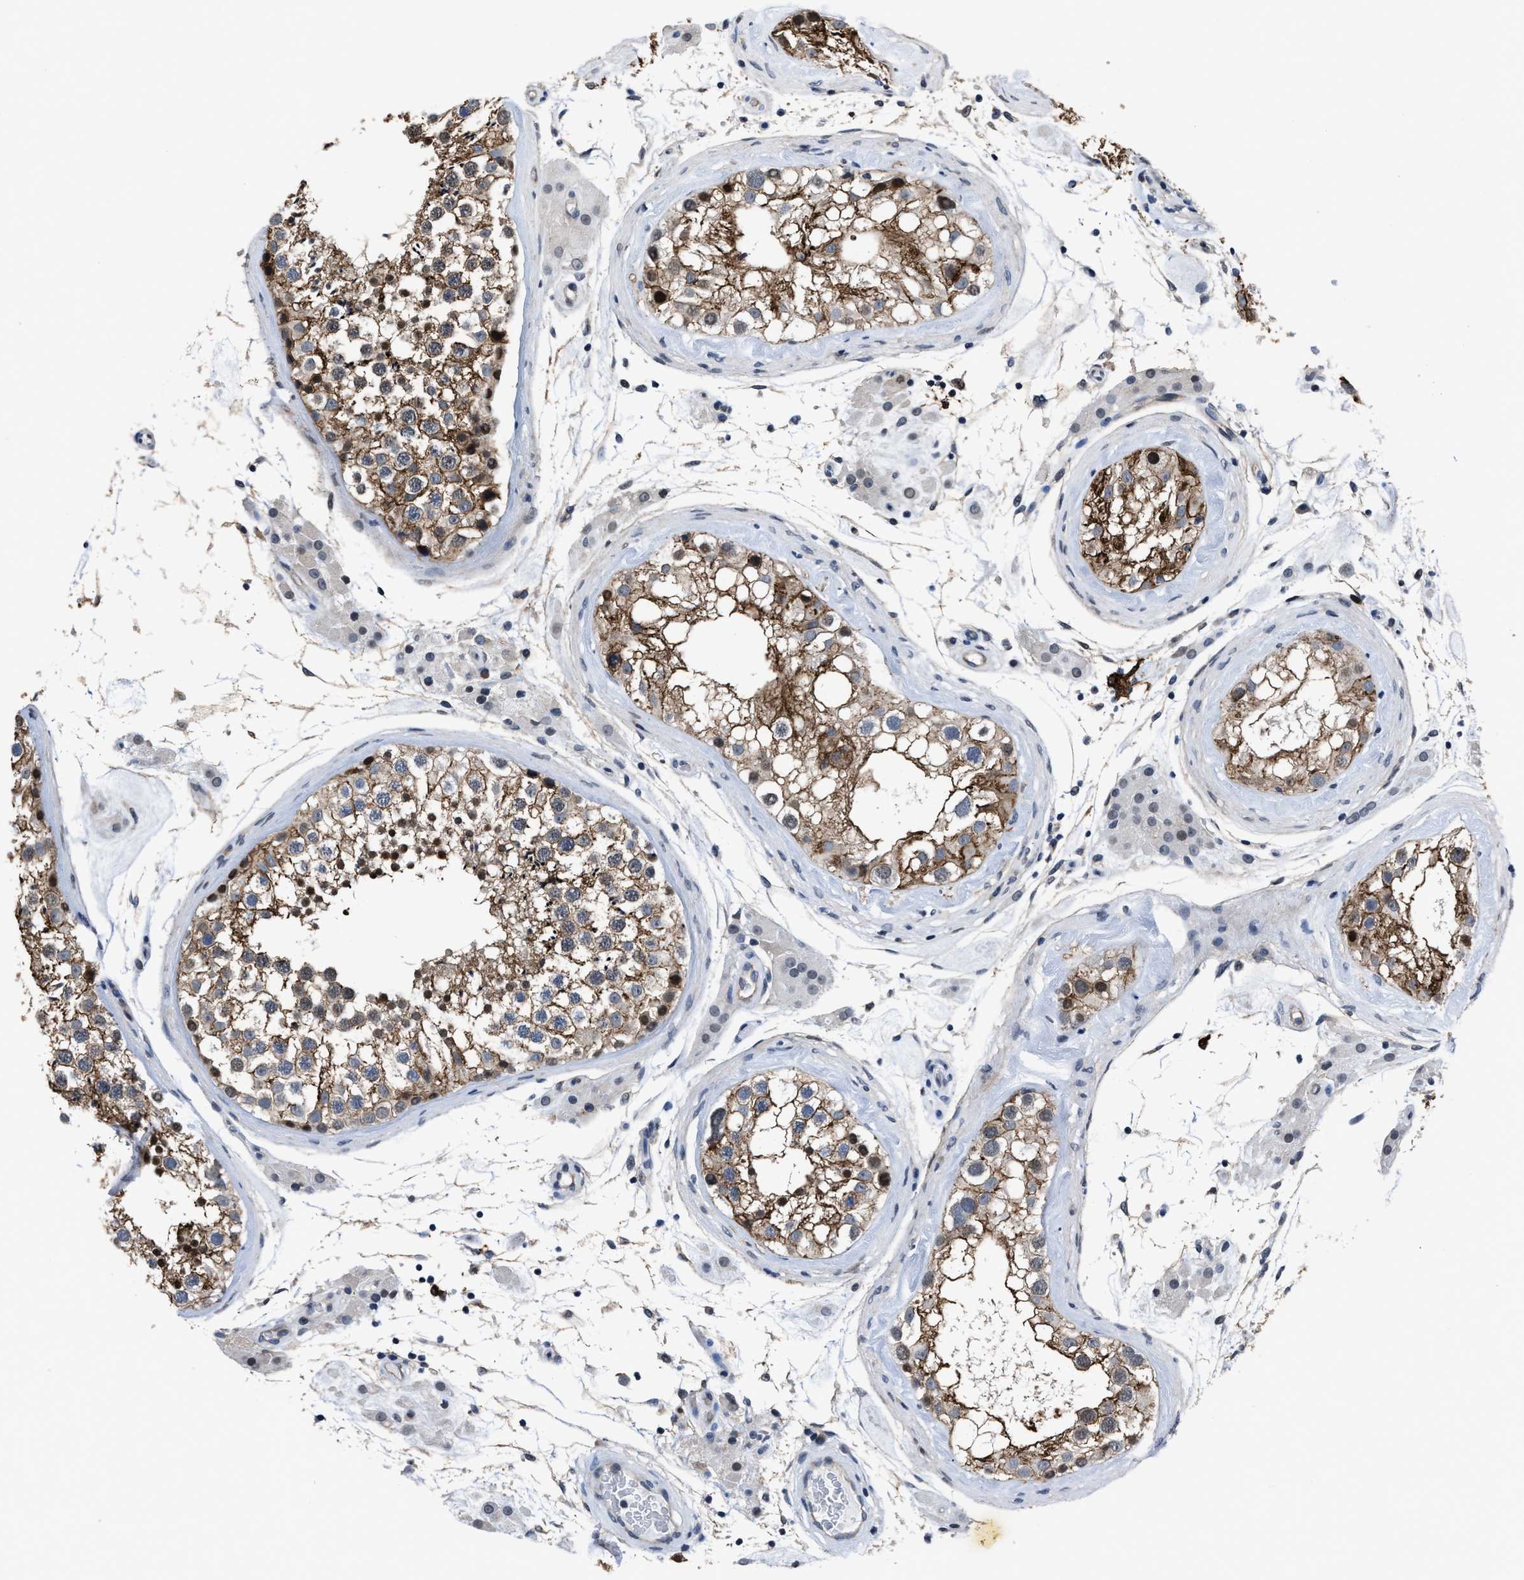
{"staining": {"intensity": "moderate", "quantity": ">75%", "location": "cytoplasmic/membranous"}, "tissue": "testis", "cell_type": "Cells in seminiferous ducts", "image_type": "normal", "snomed": [{"axis": "morphology", "description": "Normal tissue, NOS"}, {"axis": "topography", "description": "Testis"}], "caption": "Human testis stained for a protein (brown) shows moderate cytoplasmic/membranous positive staining in approximately >75% of cells in seminiferous ducts.", "gene": "MARCKSL1", "patient": {"sex": "male", "age": 46}}